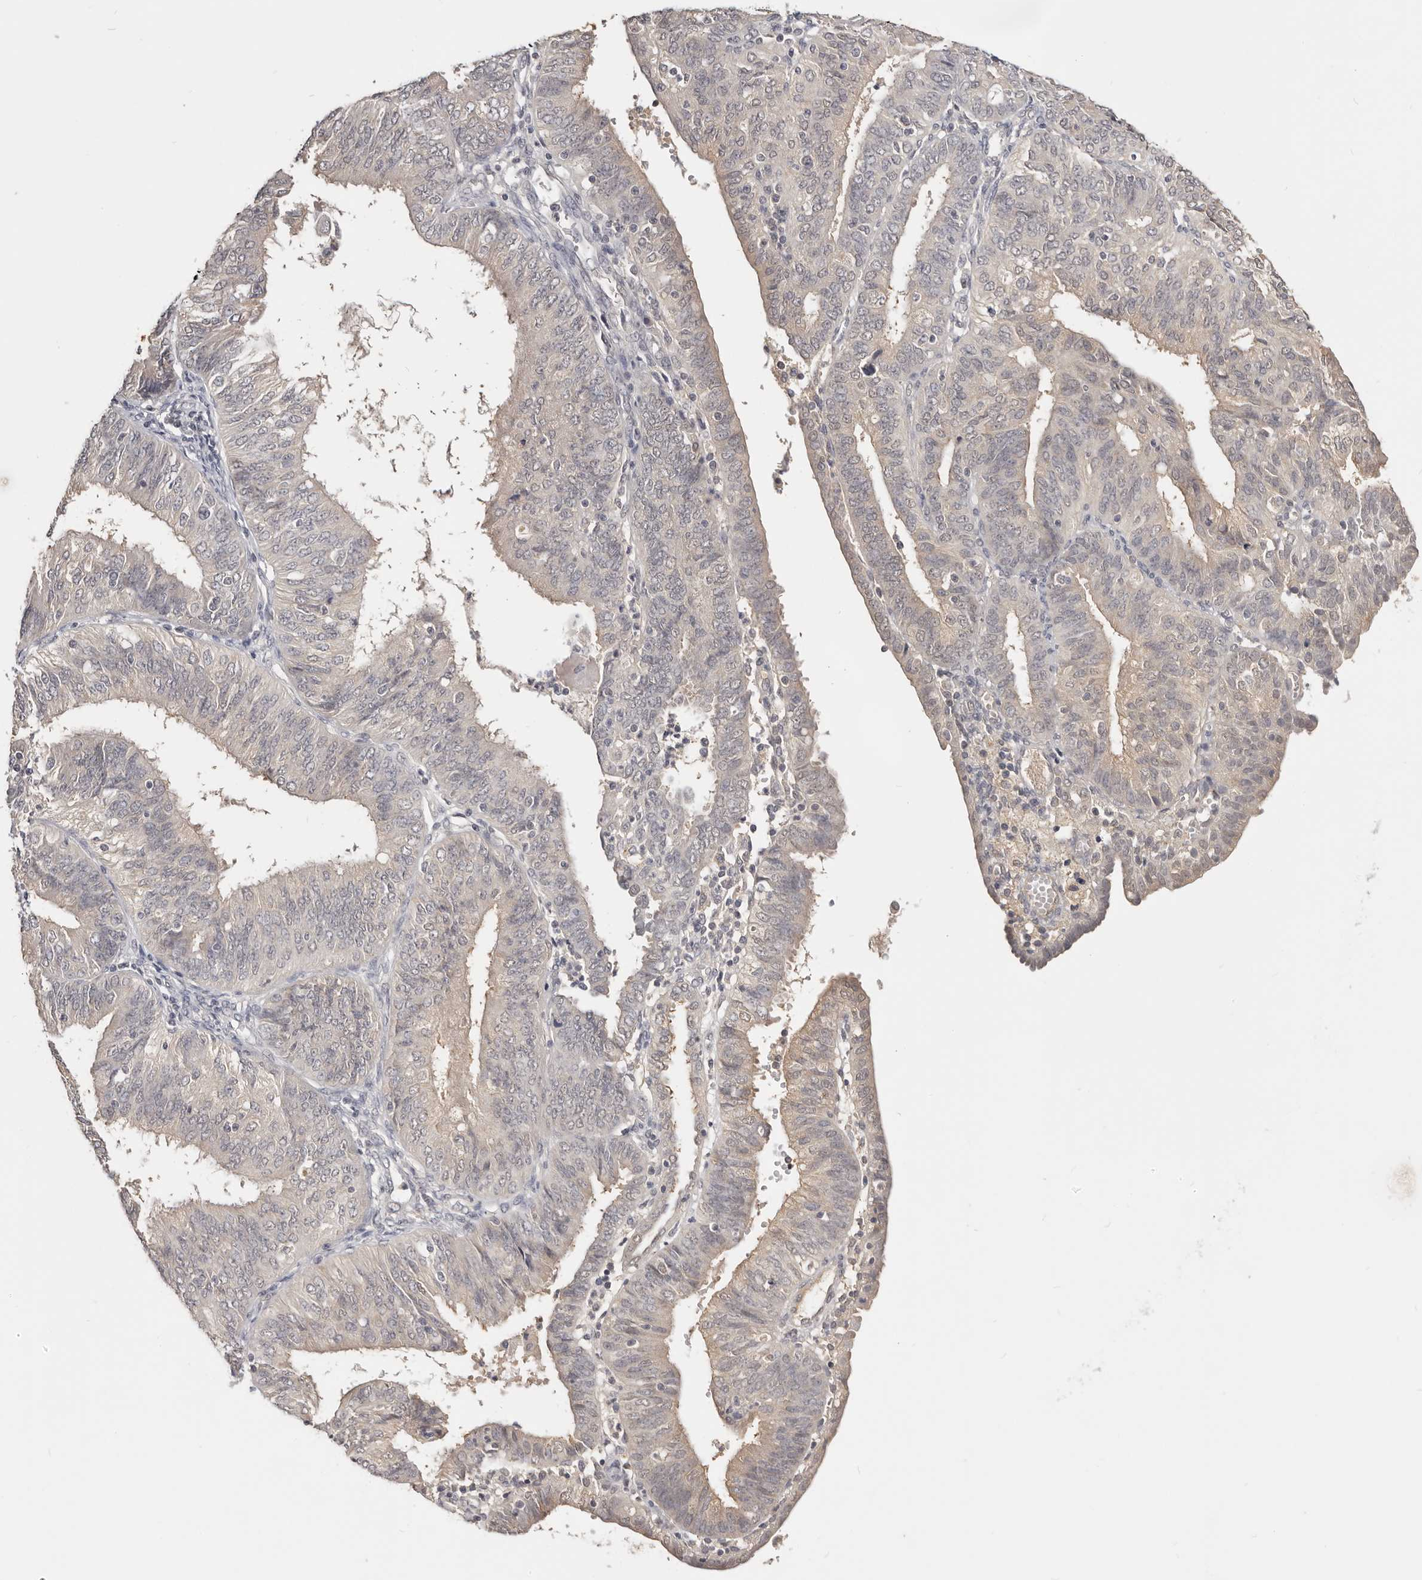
{"staining": {"intensity": "weak", "quantity": "25%-75%", "location": "cytoplasmic/membranous"}, "tissue": "endometrial cancer", "cell_type": "Tumor cells", "image_type": "cancer", "snomed": [{"axis": "morphology", "description": "Adenocarcinoma, NOS"}, {"axis": "topography", "description": "Endometrium"}], "caption": "DAB (3,3'-diaminobenzidine) immunohistochemical staining of human adenocarcinoma (endometrial) exhibits weak cytoplasmic/membranous protein expression in about 25%-75% of tumor cells. (DAB (3,3'-diaminobenzidine) IHC with brightfield microscopy, high magnification).", "gene": "TSPAN13", "patient": {"sex": "female", "age": 58}}